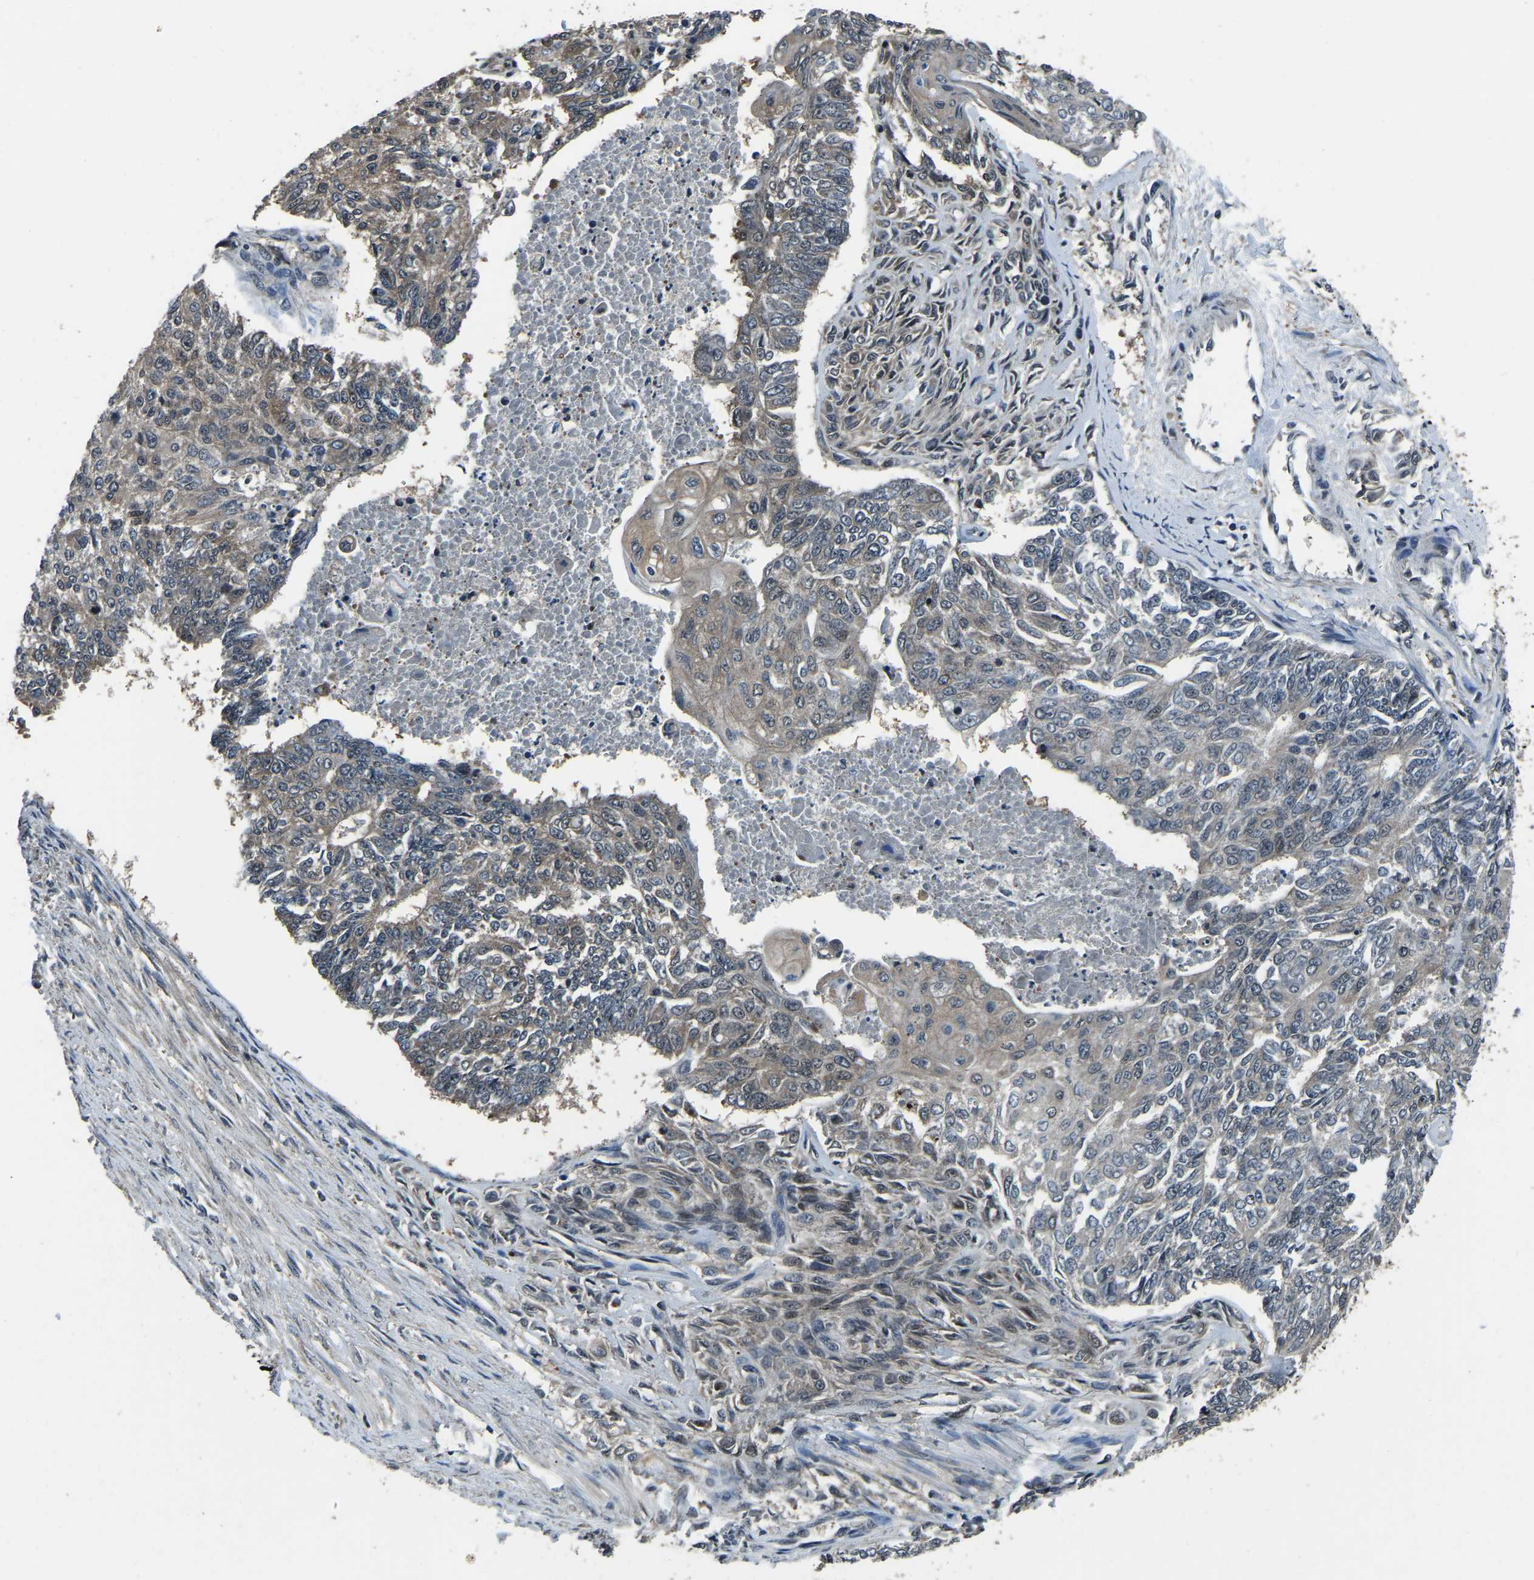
{"staining": {"intensity": "weak", "quantity": "25%-75%", "location": "cytoplasmic/membranous"}, "tissue": "endometrial cancer", "cell_type": "Tumor cells", "image_type": "cancer", "snomed": [{"axis": "morphology", "description": "Adenocarcinoma, NOS"}, {"axis": "topography", "description": "Endometrium"}], "caption": "This image shows IHC staining of endometrial adenocarcinoma, with low weak cytoplasmic/membranous expression in about 25%-75% of tumor cells.", "gene": "ANKIB1", "patient": {"sex": "female", "age": 32}}